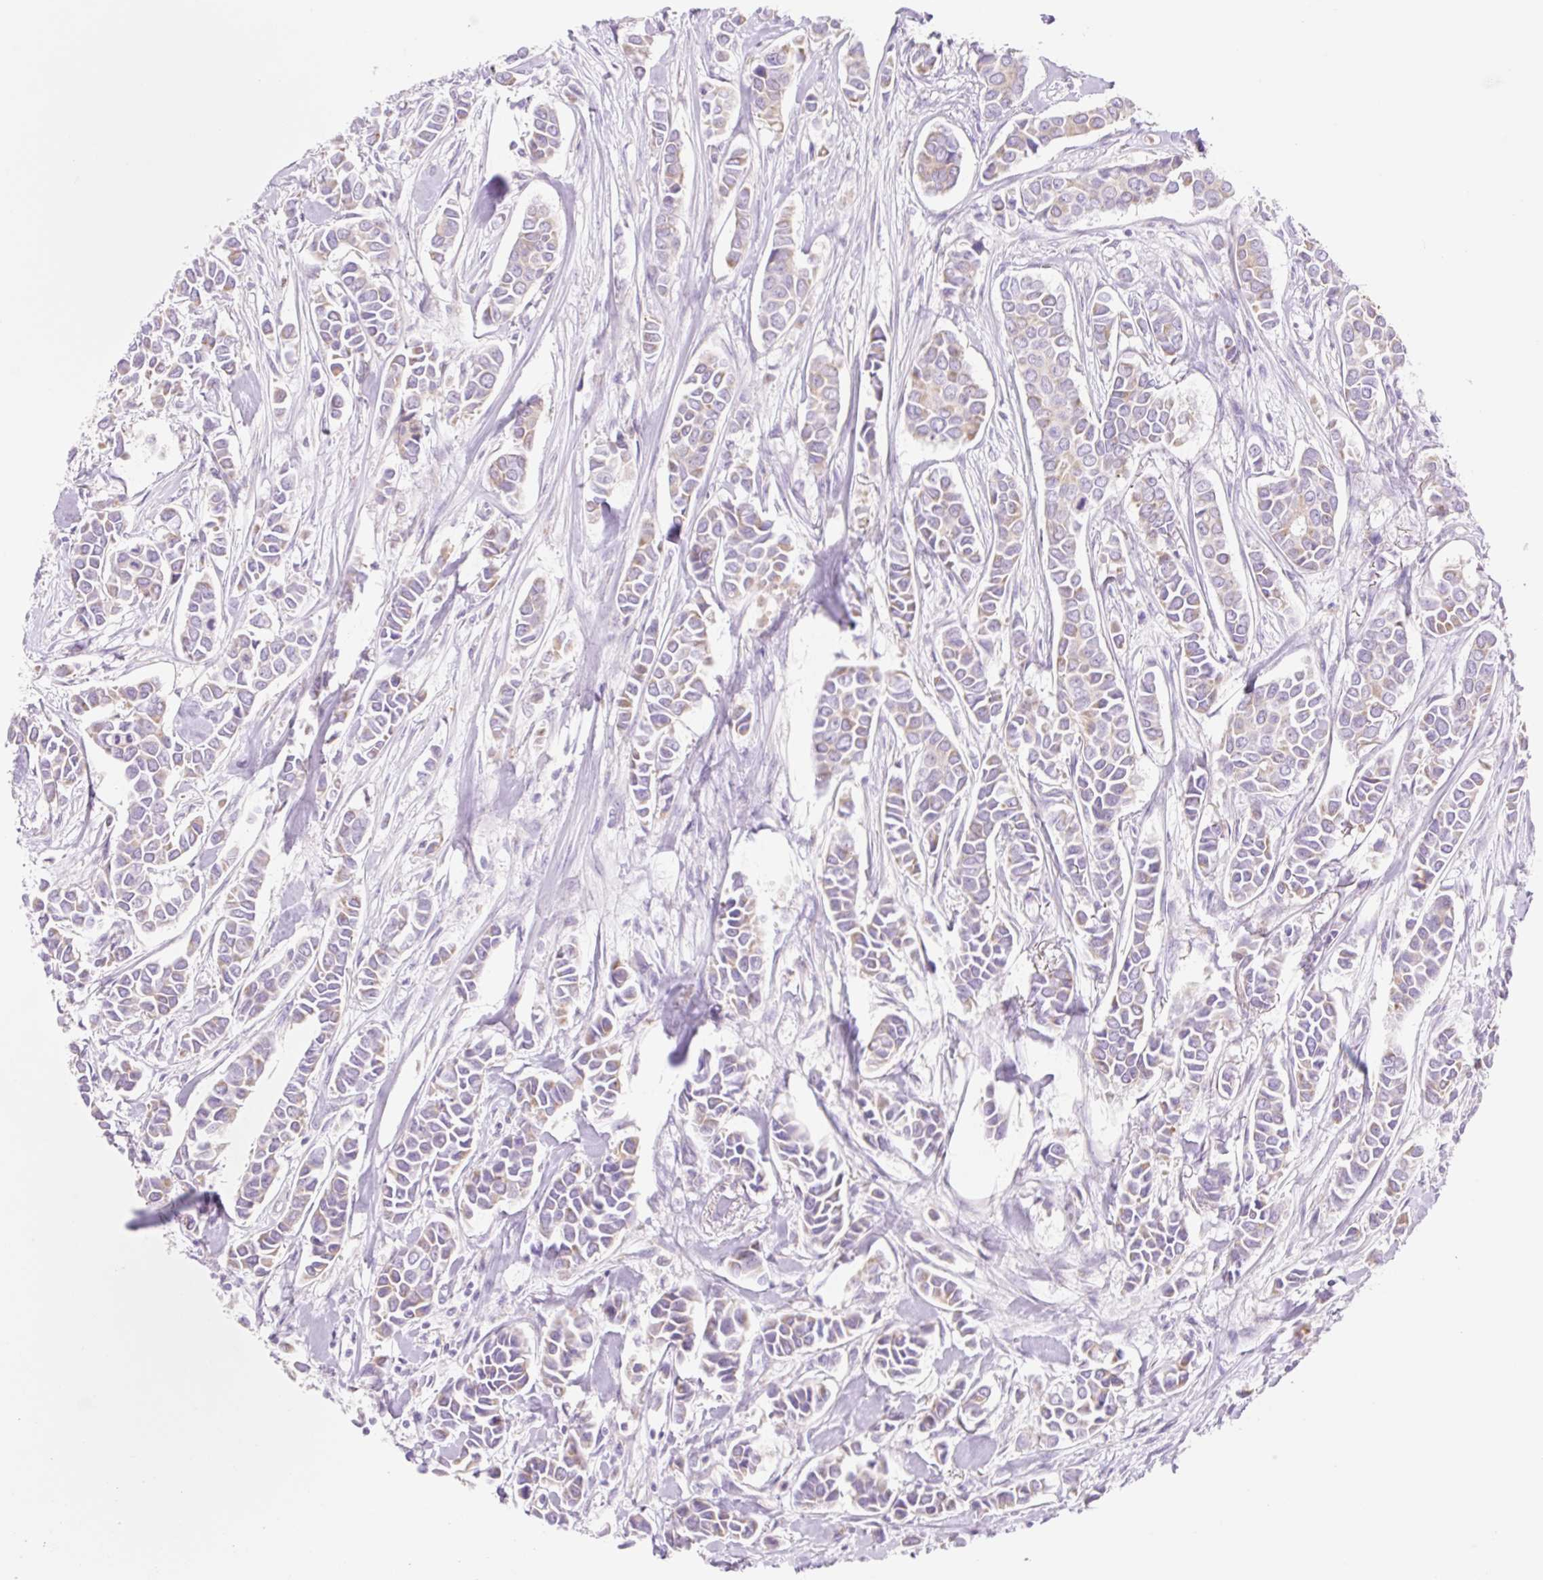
{"staining": {"intensity": "negative", "quantity": "none", "location": "none"}, "tissue": "breast cancer", "cell_type": "Tumor cells", "image_type": "cancer", "snomed": [{"axis": "morphology", "description": "Duct carcinoma"}, {"axis": "topography", "description": "Breast"}], "caption": "Breast cancer (infiltrating ductal carcinoma) was stained to show a protein in brown. There is no significant staining in tumor cells.", "gene": "HEXA", "patient": {"sex": "female", "age": 84}}